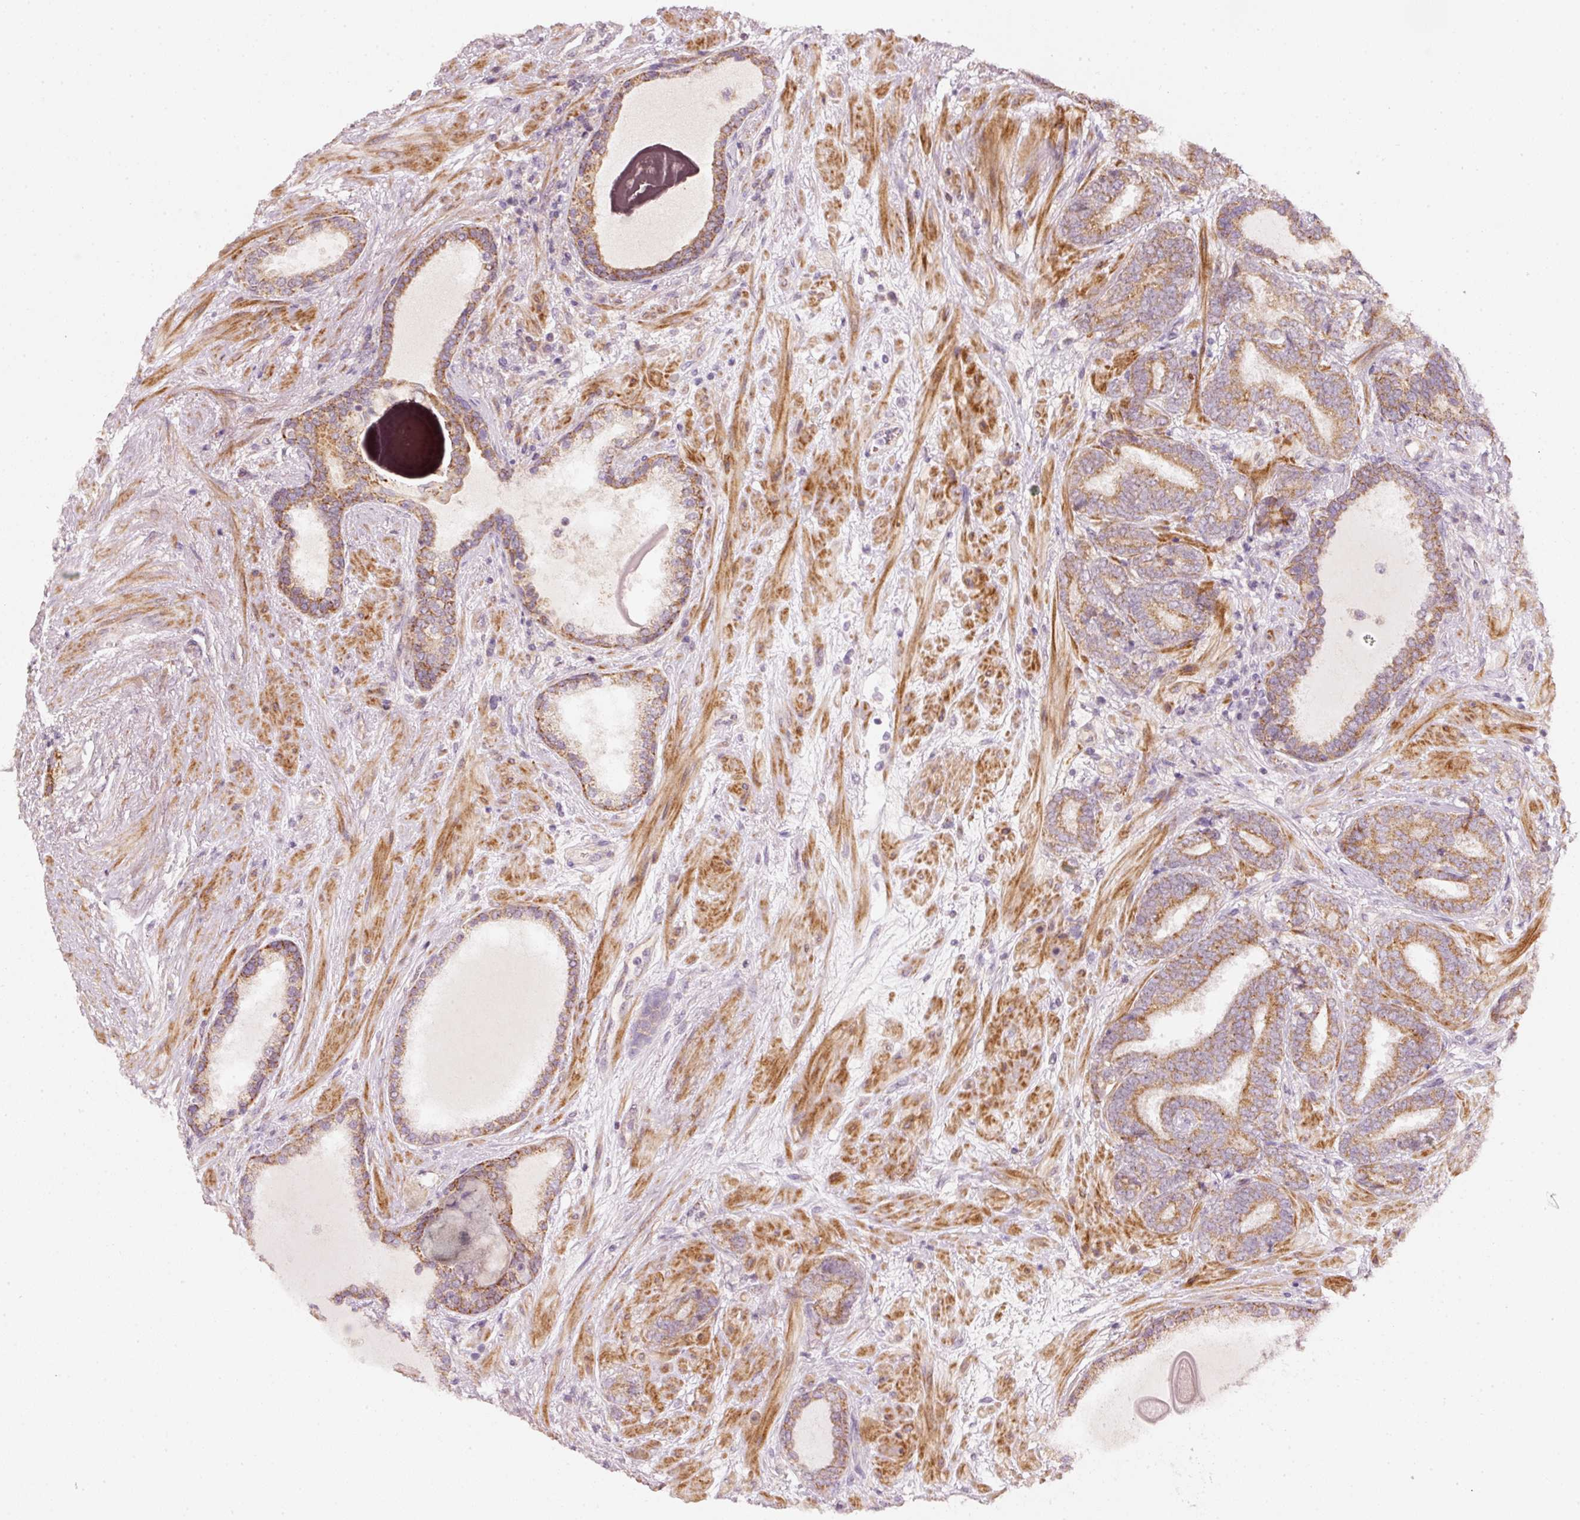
{"staining": {"intensity": "moderate", "quantity": ">75%", "location": "cytoplasmic/membranous"}, "tissue": "prostate cancer", "cell_type": "Tumor cells", "image_type": "cancer", "snomed": [{"axis": "morphology", "description": "Adenocarcinoma, High grade"}, {"axis": "topography", "description": "Prostate"}], "caption": "Brown immunohistochemical staining in prostate adenocarcinoma (high-grade) reveals moderate cytoplasmic/membranous expression in approximately >75% of tumor cells.", "gene": "ARHGAP22", "patient": {"sex": "male", "age": 72}}